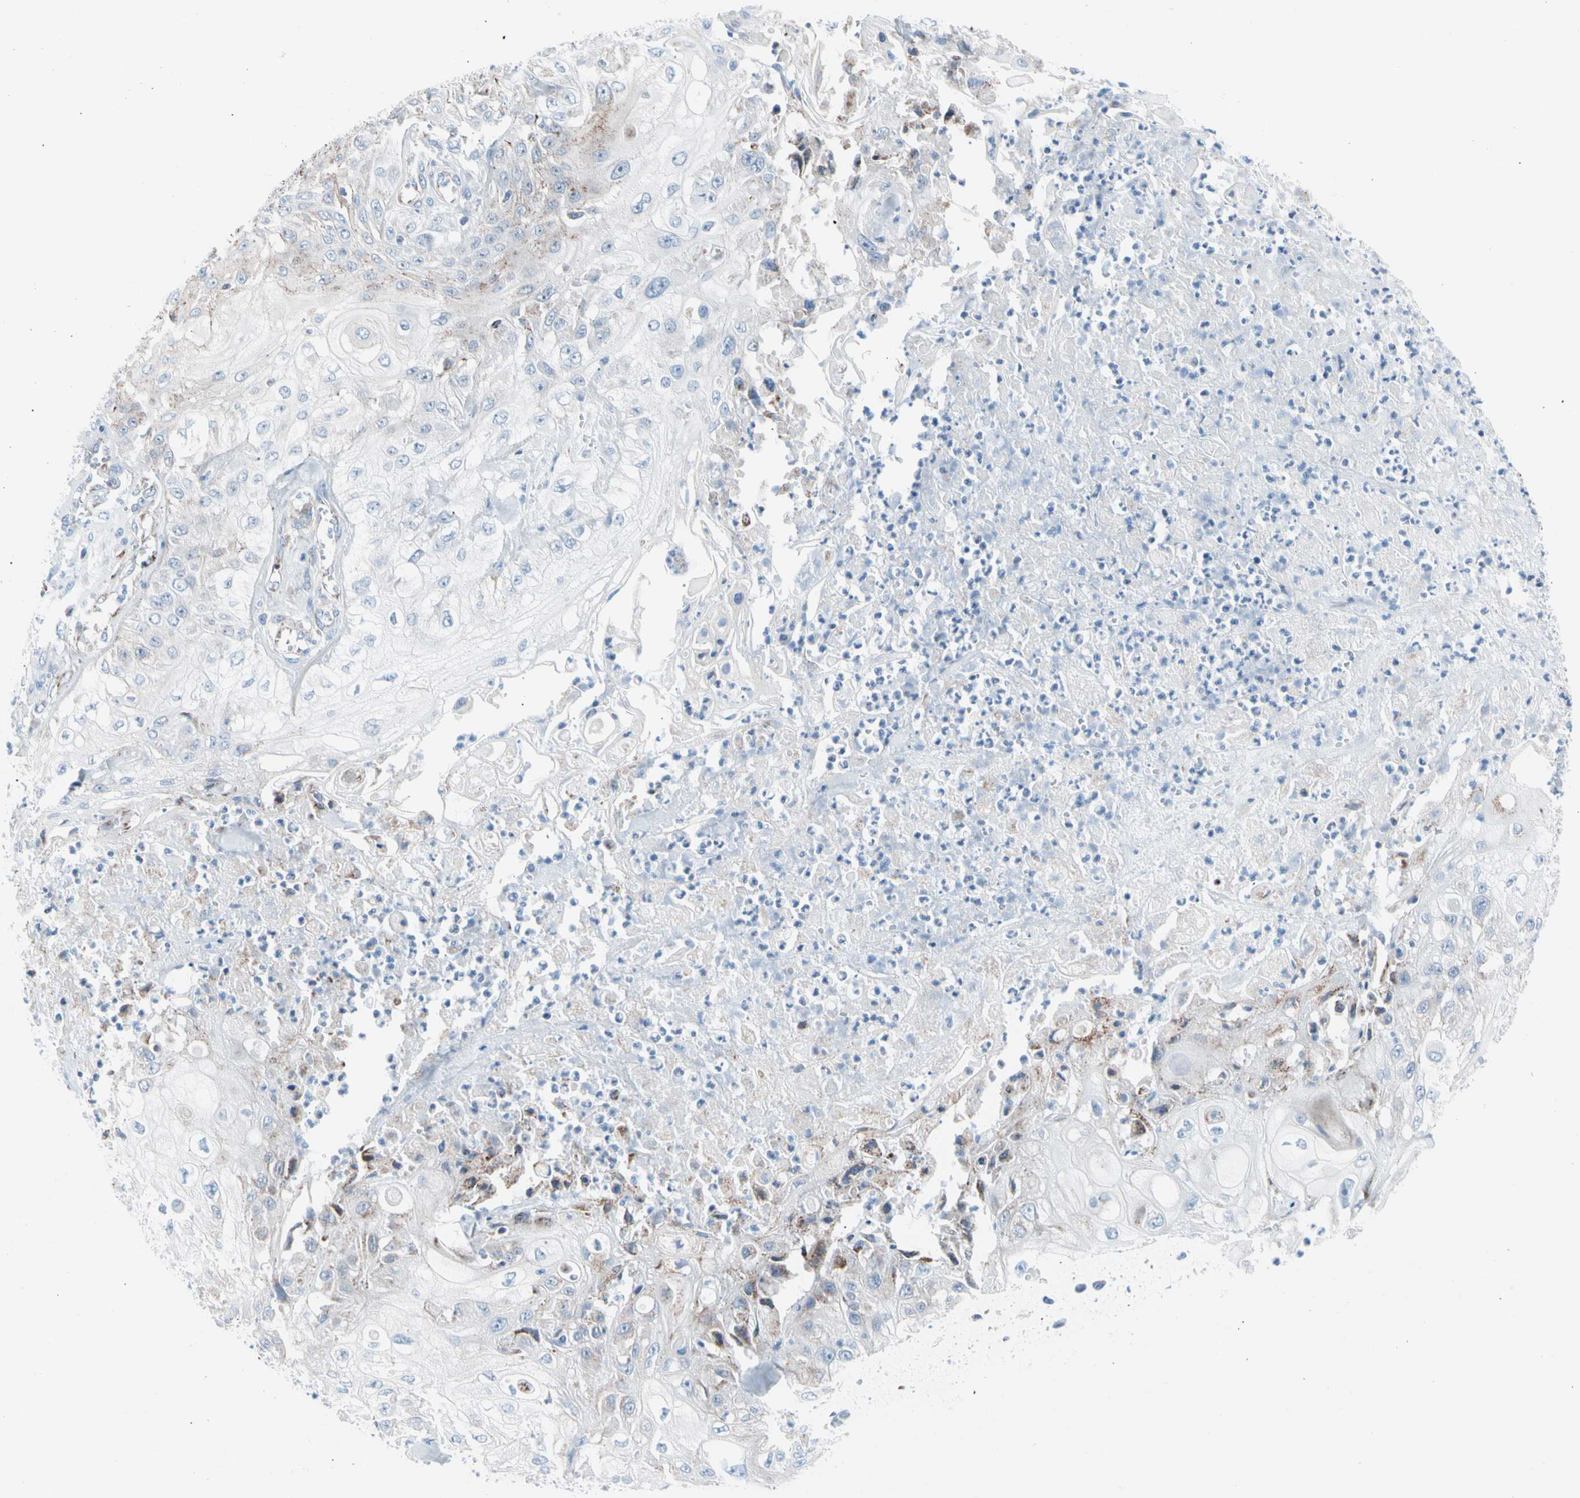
{"staining": {"intensity": "negative", "quantity": "none", "location": "none"}, "tissue": "skin cancer", "cell_type": "Tumor cells", "image_type": "cancer", "snomed": [{"axis": "morphology", "description": "Squamous cell carcinoma, NOS"}, {"axis": "morphology", "description": "Squamous cell carcinoma, metastatic, NOS"}, {"axis": "topography", "description": "Skin"}, {"axis": "topography", "description": "Lymph node"}], "caption": "Tumor cells show no significant protein expression in metastatic squamous cell carcinoma (skin).", "gene": "HK1", "patient": {"sex": "male", "age": 75}}